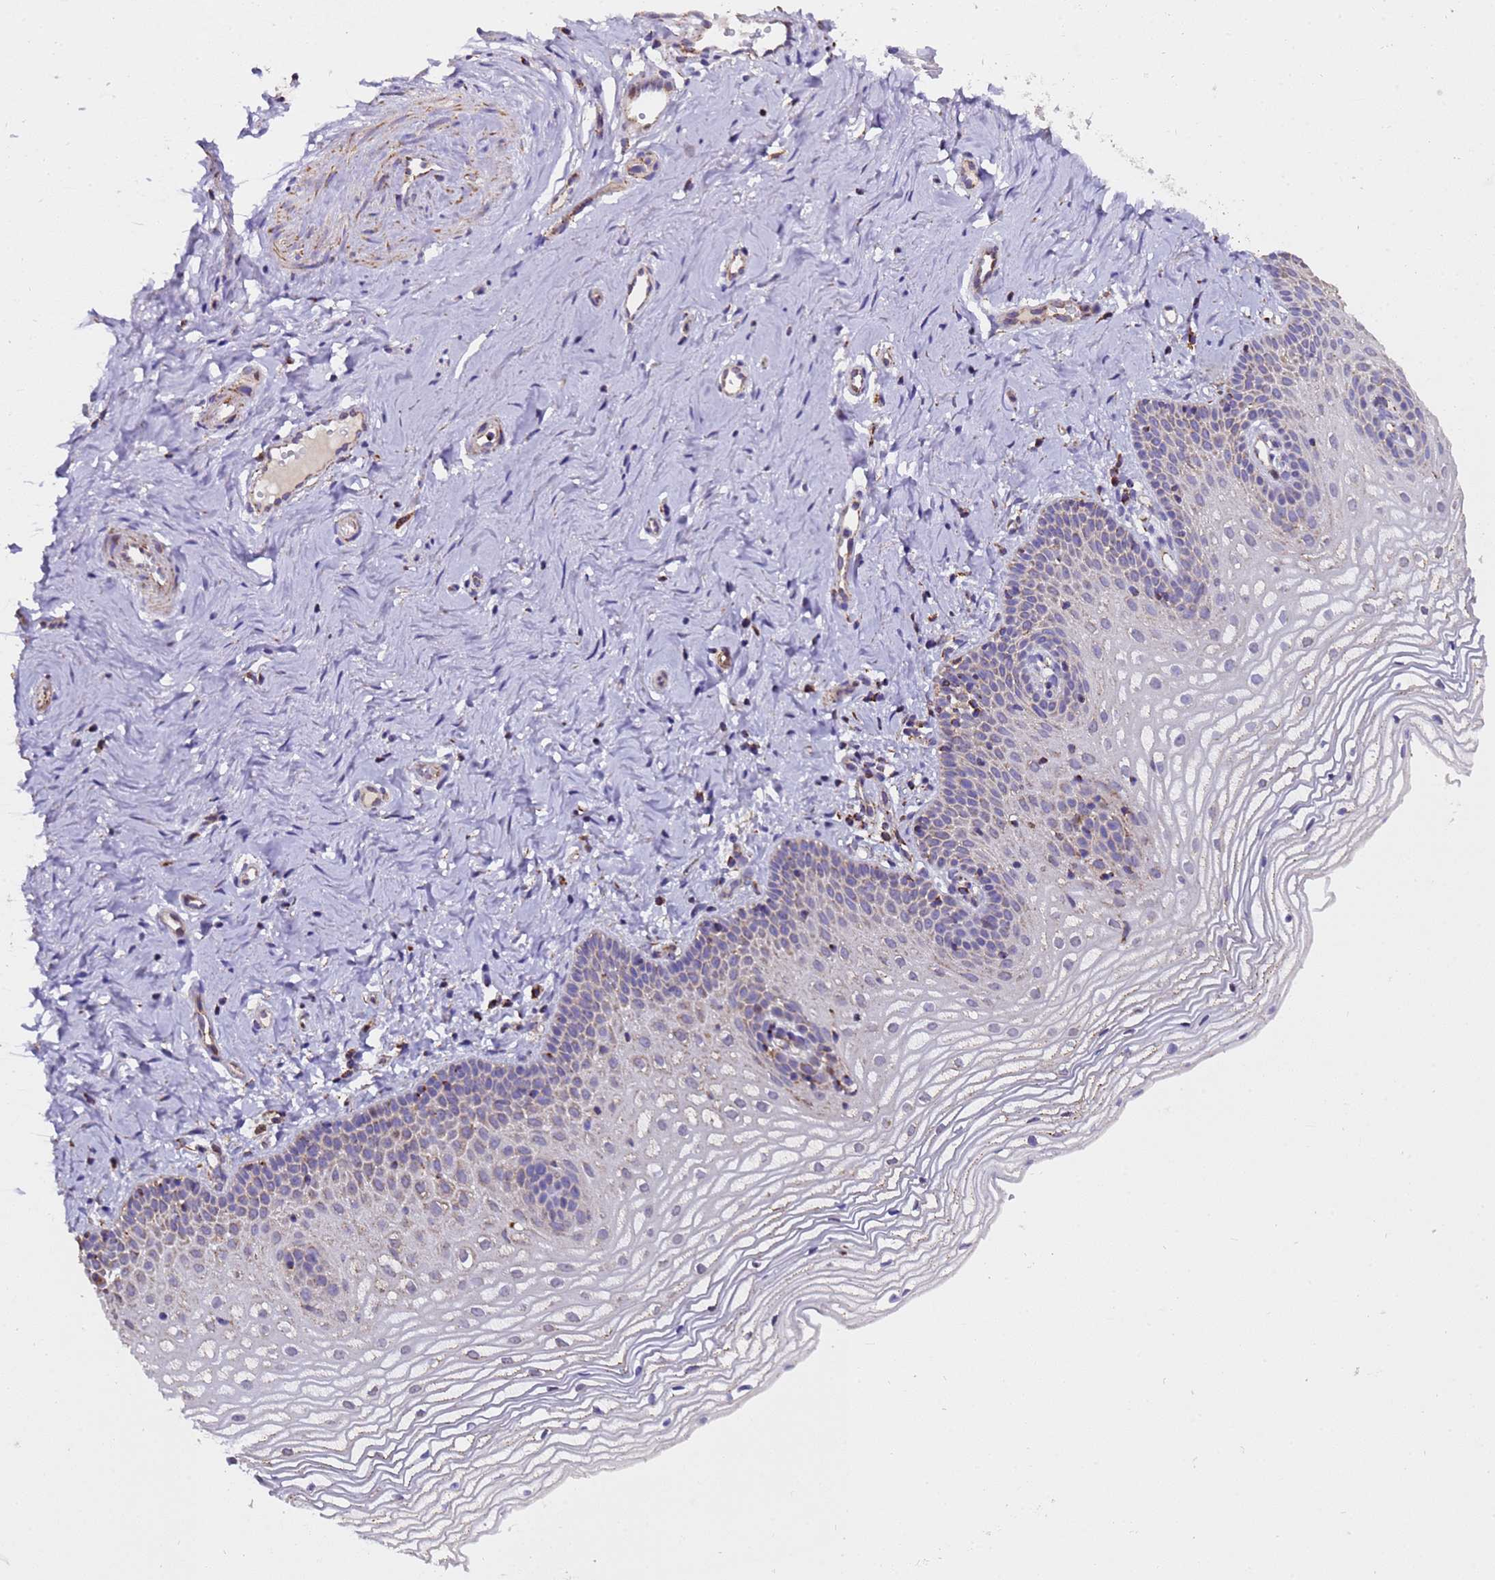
{"staining": {"intensity": "strong", "quantity": "25%-75%", "location": "cytoplasmic/membranous"}, "tissue": "vagina", "cell_type": "Squamous epithelial cells", "image_type": "normal", "snomed": [{"axis": "morphology", "description": "Normal tissue, NOS"}, {"axis": "topography", "description": "Vagina"}], "caption": "Protein staining of unremarkable vagina exhibits strong cytoplasmic/membranous positivity in approximately 25%-75% of squamous epithelial cells.", "gene": "MRPS12", "patient": {"sex": "female", "age": 56}}